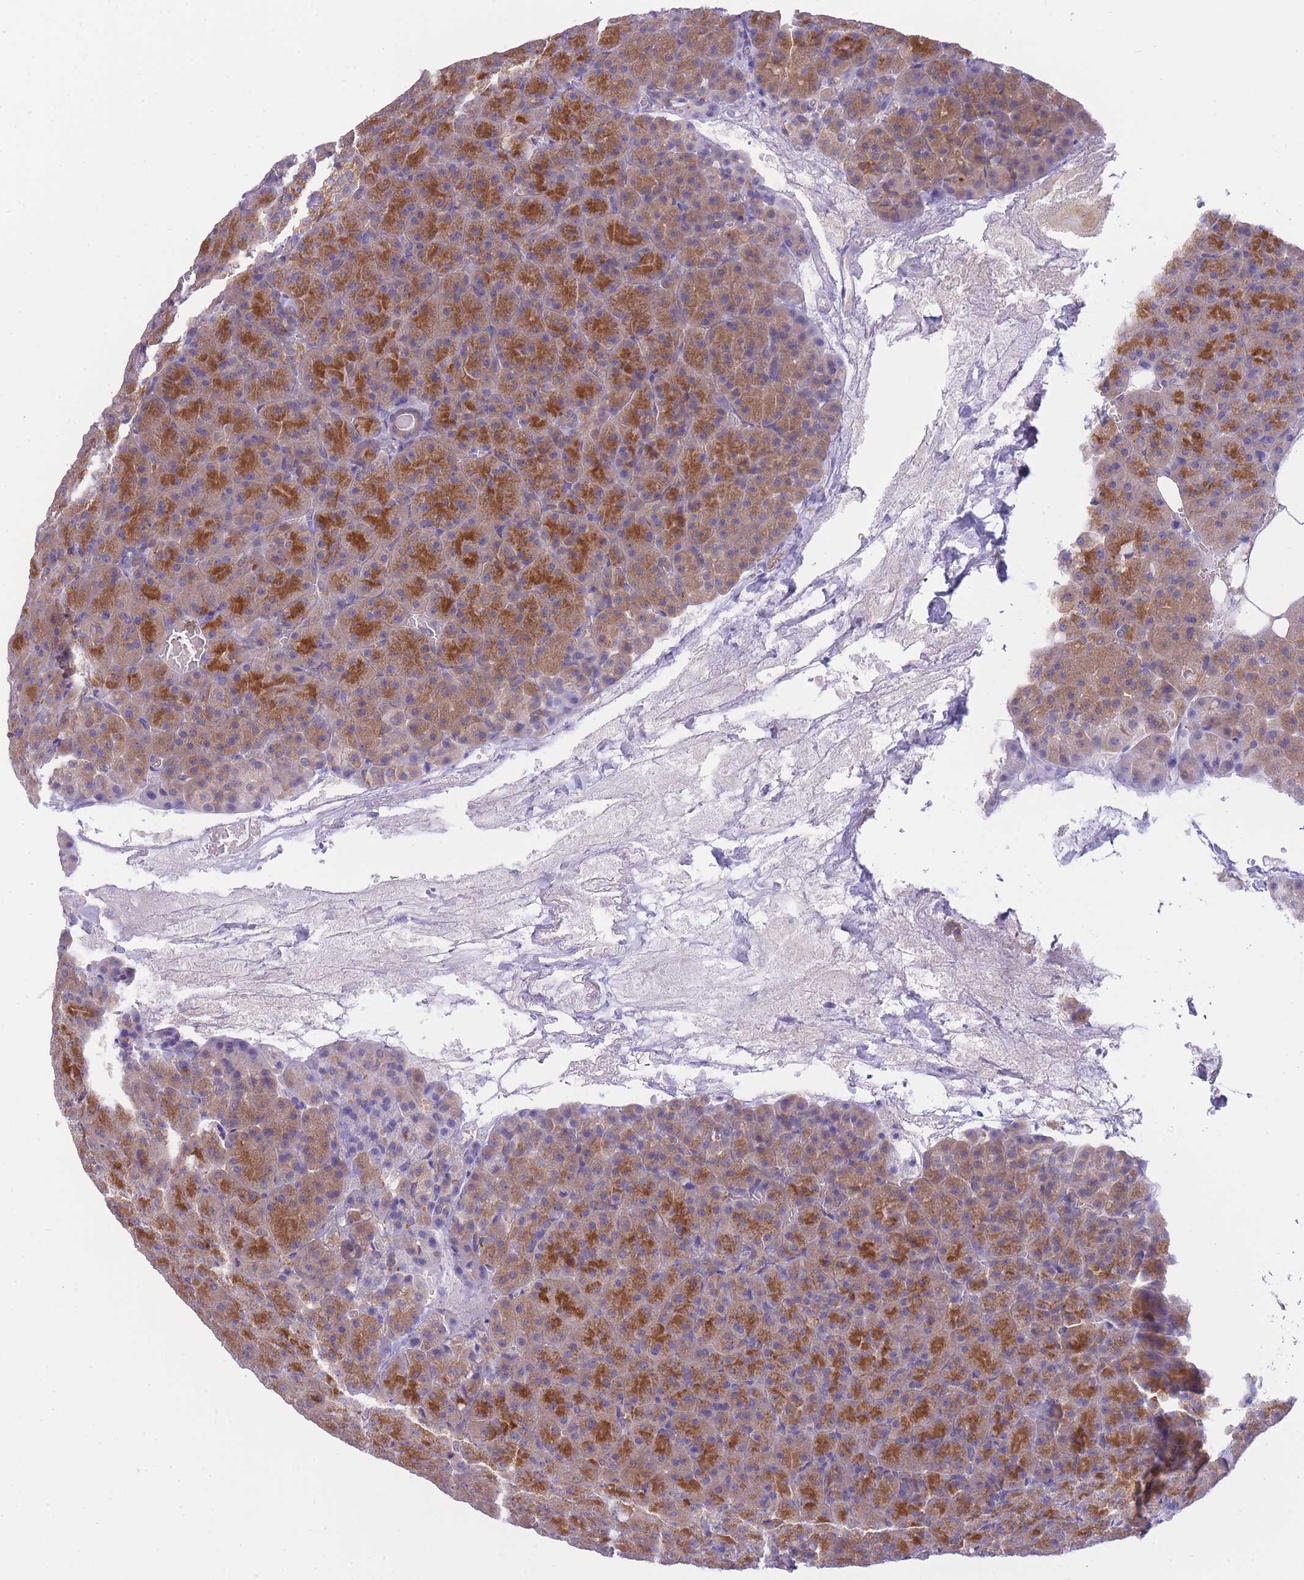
{"staining": {"intensity": "moderate", "quantity": ">75%", "location": "cytoplasmic/membranous"}, "tissue": "pancreas", "cell_type": "Exocrine glandular cells", "image_type": "normal", "snomed": [{"axis": "morphology", "description": "Normal tissue, NOS"}, {"axis": "topography", "description": "Pancreas"}], "caption": "This is a photomicrograph of immunohistochemistry staining of normal pancreas, which shows moderate positivity in the cytoplasmic/membranous of exocrine glandular cells.", "gene": "NAMPT", "patient": {"sex": "female", "age": 74}}